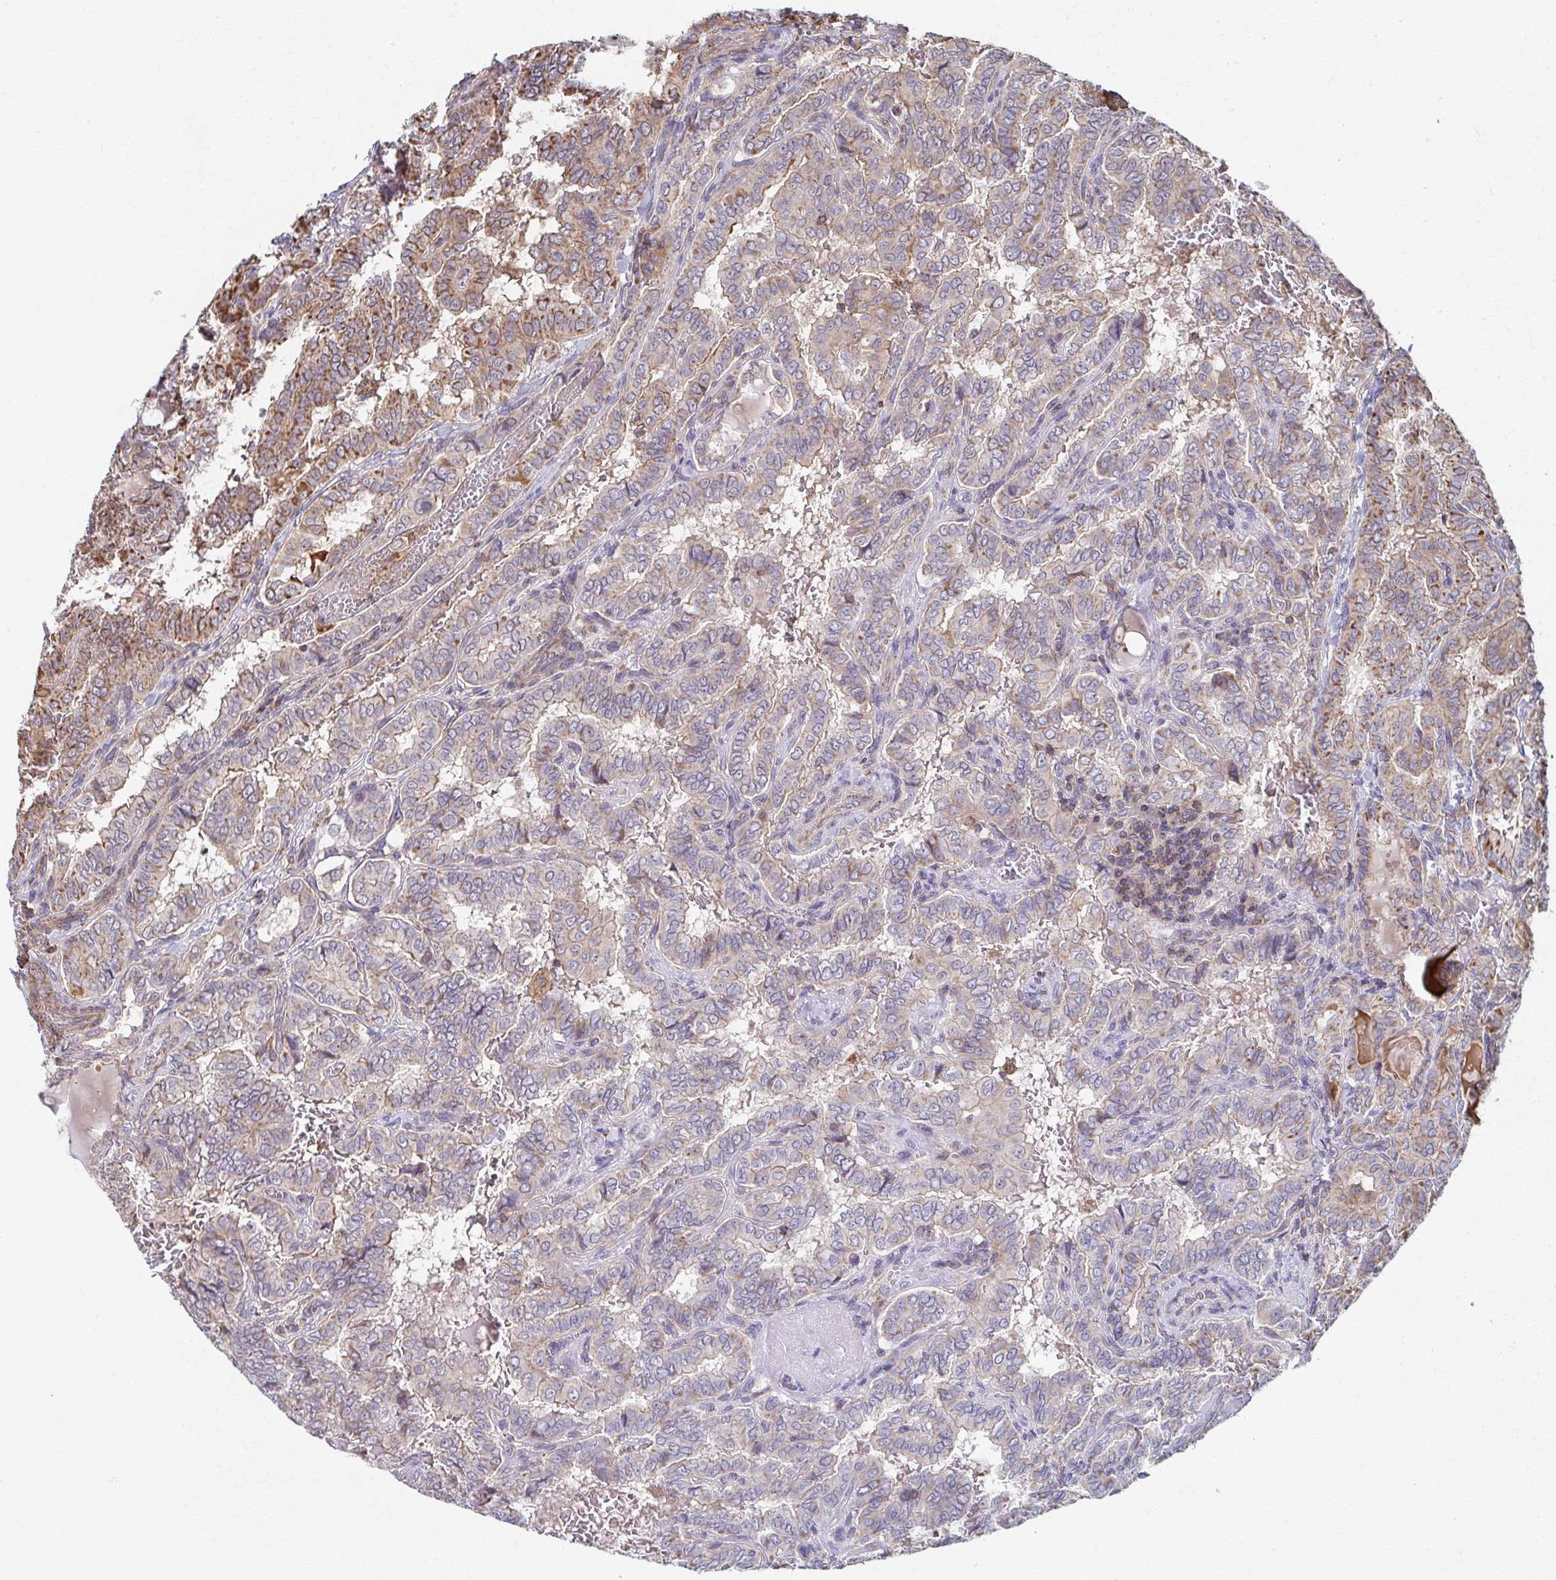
{"staining": {"intensity": "weak", "quantity": "<25%", "location": "cytoplasmic/membranous"}, "tissue": "thyroid cancer", "cell_type": "Tumor cells", "image_type": "cancer", "snomed": [{"axis": "morphology", "description": "Papillary adenocarcinoma, NOS"}, {"axis": "topography", "description": "Thyroid gland"}], "caption": "An IHC photomicrograph of thyroid papillary adenocarcinoma is shown. There is no staining in tumor cells of thyroid papillary adenocarcinoma.", "gene": "KLHL34", "patient": {"sex": "female", "age": 46}}